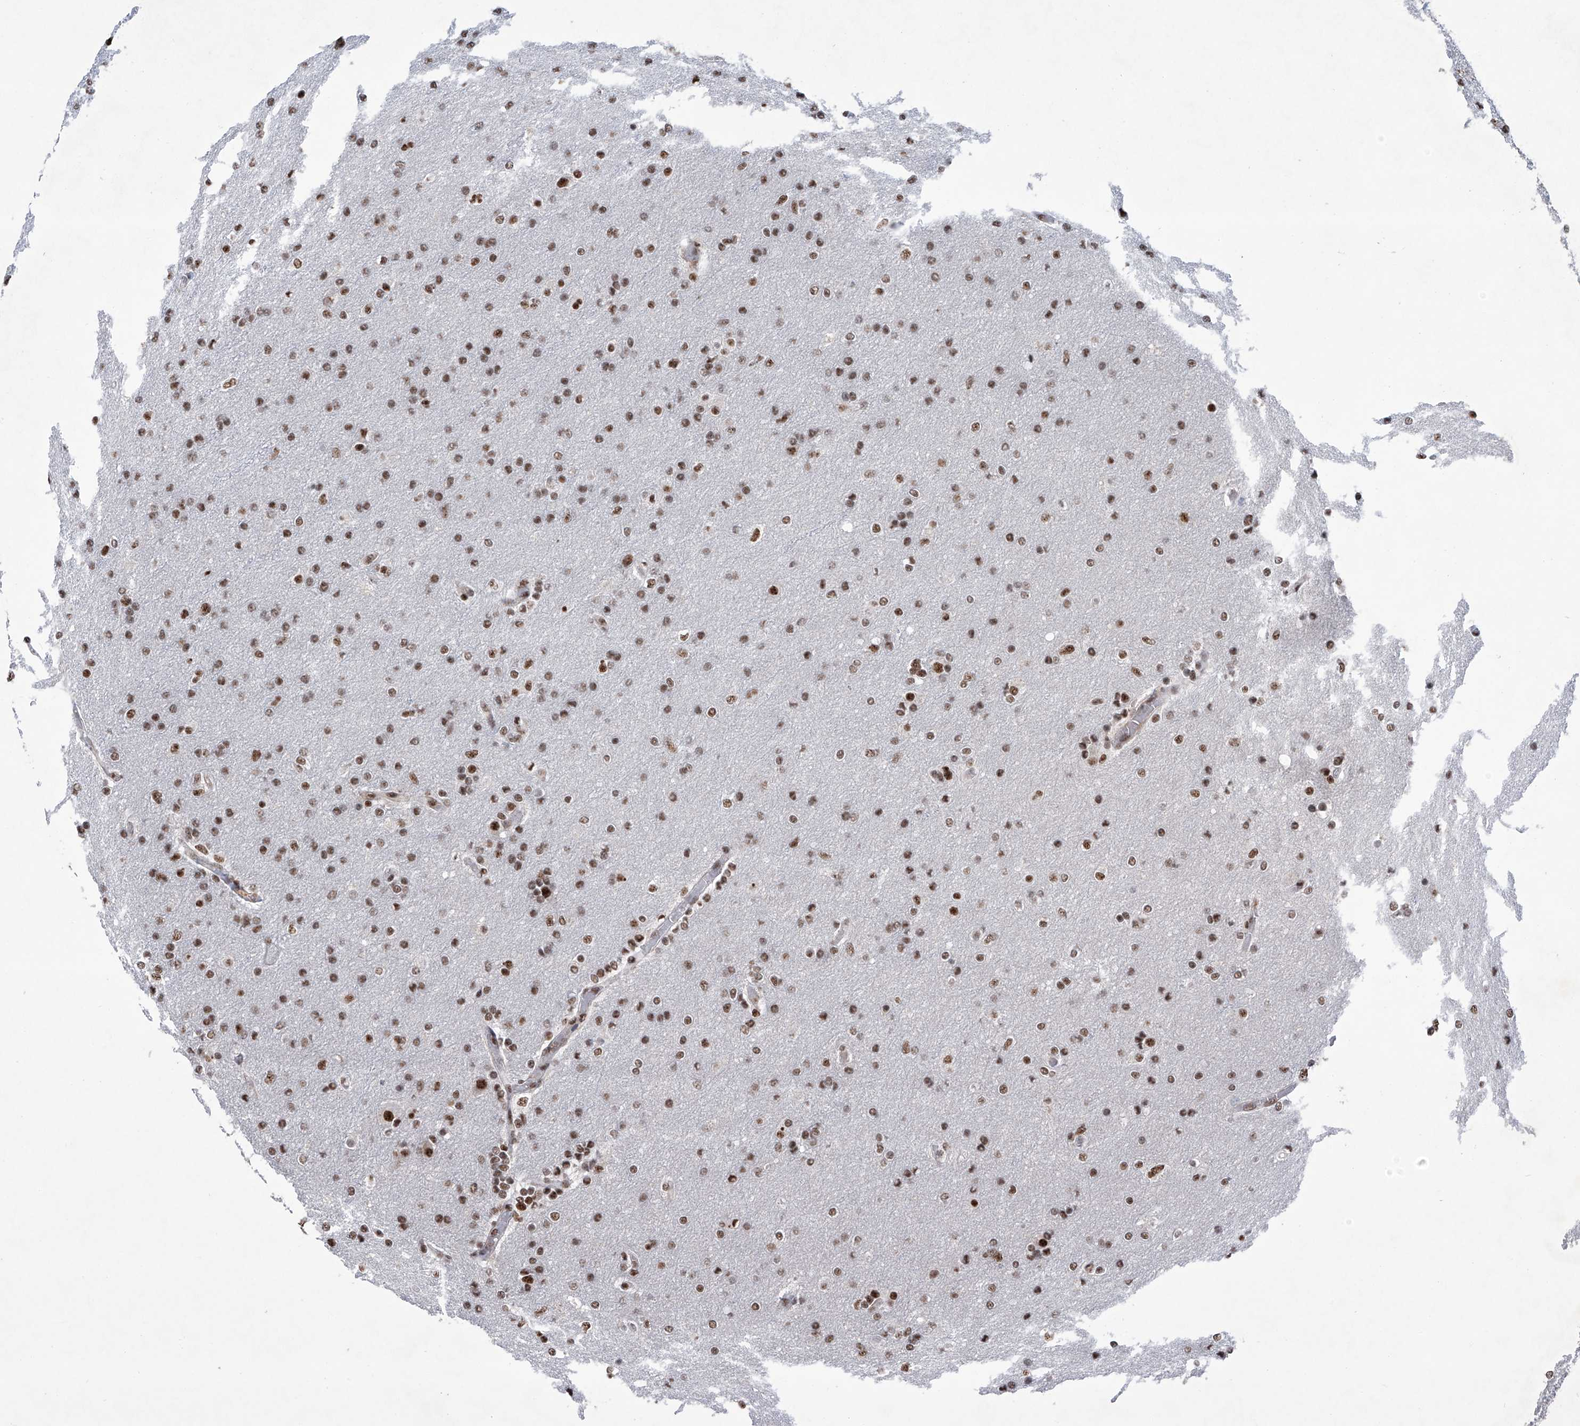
{"staining": {"intensity": "moderate", "quantity": ">75%", "location": "nuclear"}, "tissue": "glioma", "cell_type": "Tumor cells", "image_type": "cancer", "snomed": [{"axis": "morphology", "description": "Glioma, malignant, High grade"}, {"axis": "topography", "description": "Cerebral cortex"}], "caption": "This is a photomicrograph of immunohistochemistry (IHC) staining of malignant glioma (high-grade), which shows moderate staining in the nuclear of tumor cells.", "gene": "FBXL4", "patient": {"sex": "female", "age": 36}}